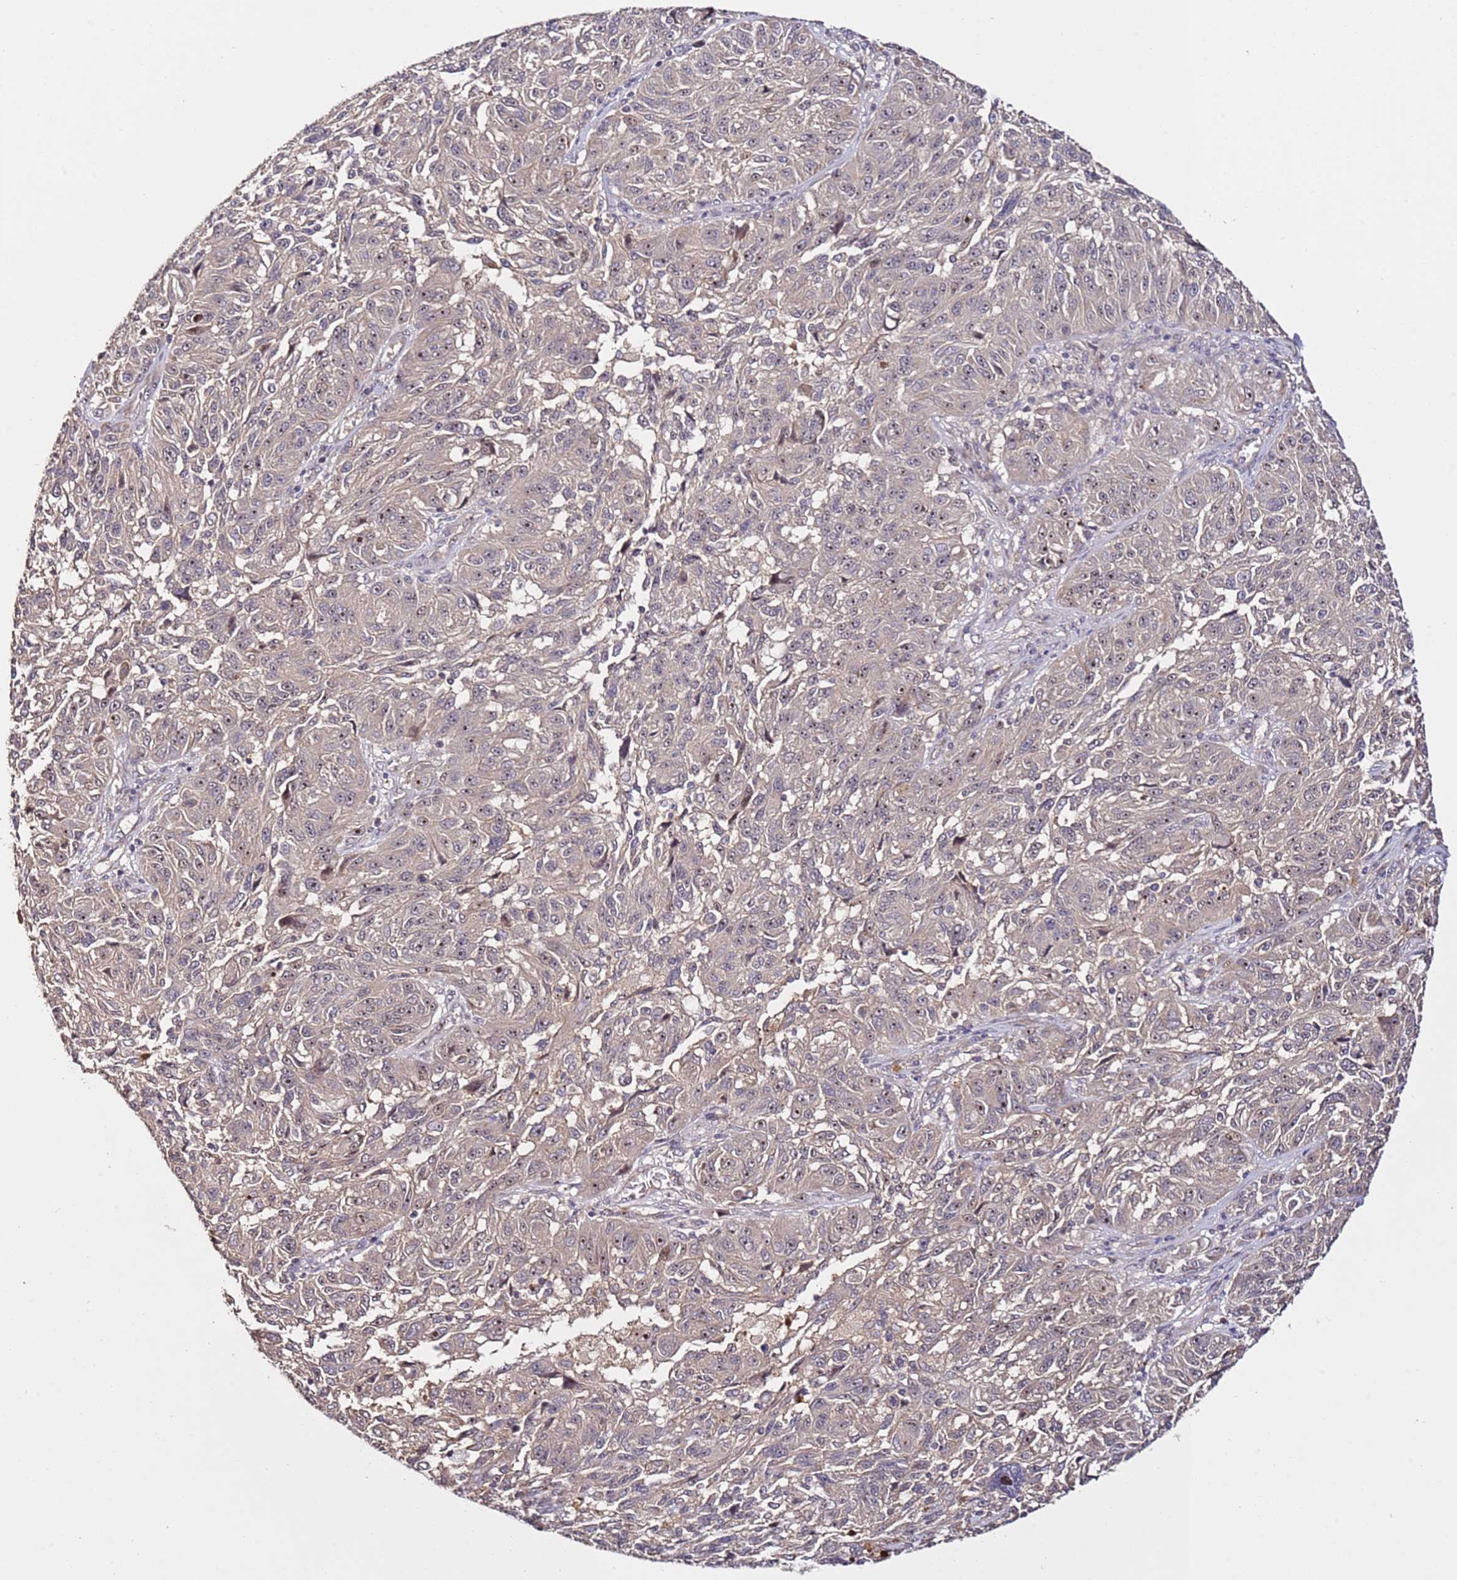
{"staining": {"intensity": "weak", "quantity": ">75%", "location": "nuclear"}, "tissue": "melanoma", "cell_type": "Tumor cells", "image_type": "cancer", "snomed": [{"axis": "morphology", "description": "Malignant melanoma, NOS"}, {"axis": "topography", "description": "Skin"}], "caption": "Immunohistochemical staining of melanoma displays low levels of weak nuclear staining in about >75% of tumor cells.", "gene": "DDX27", "patient": {"sex": "male", "age": 53}}